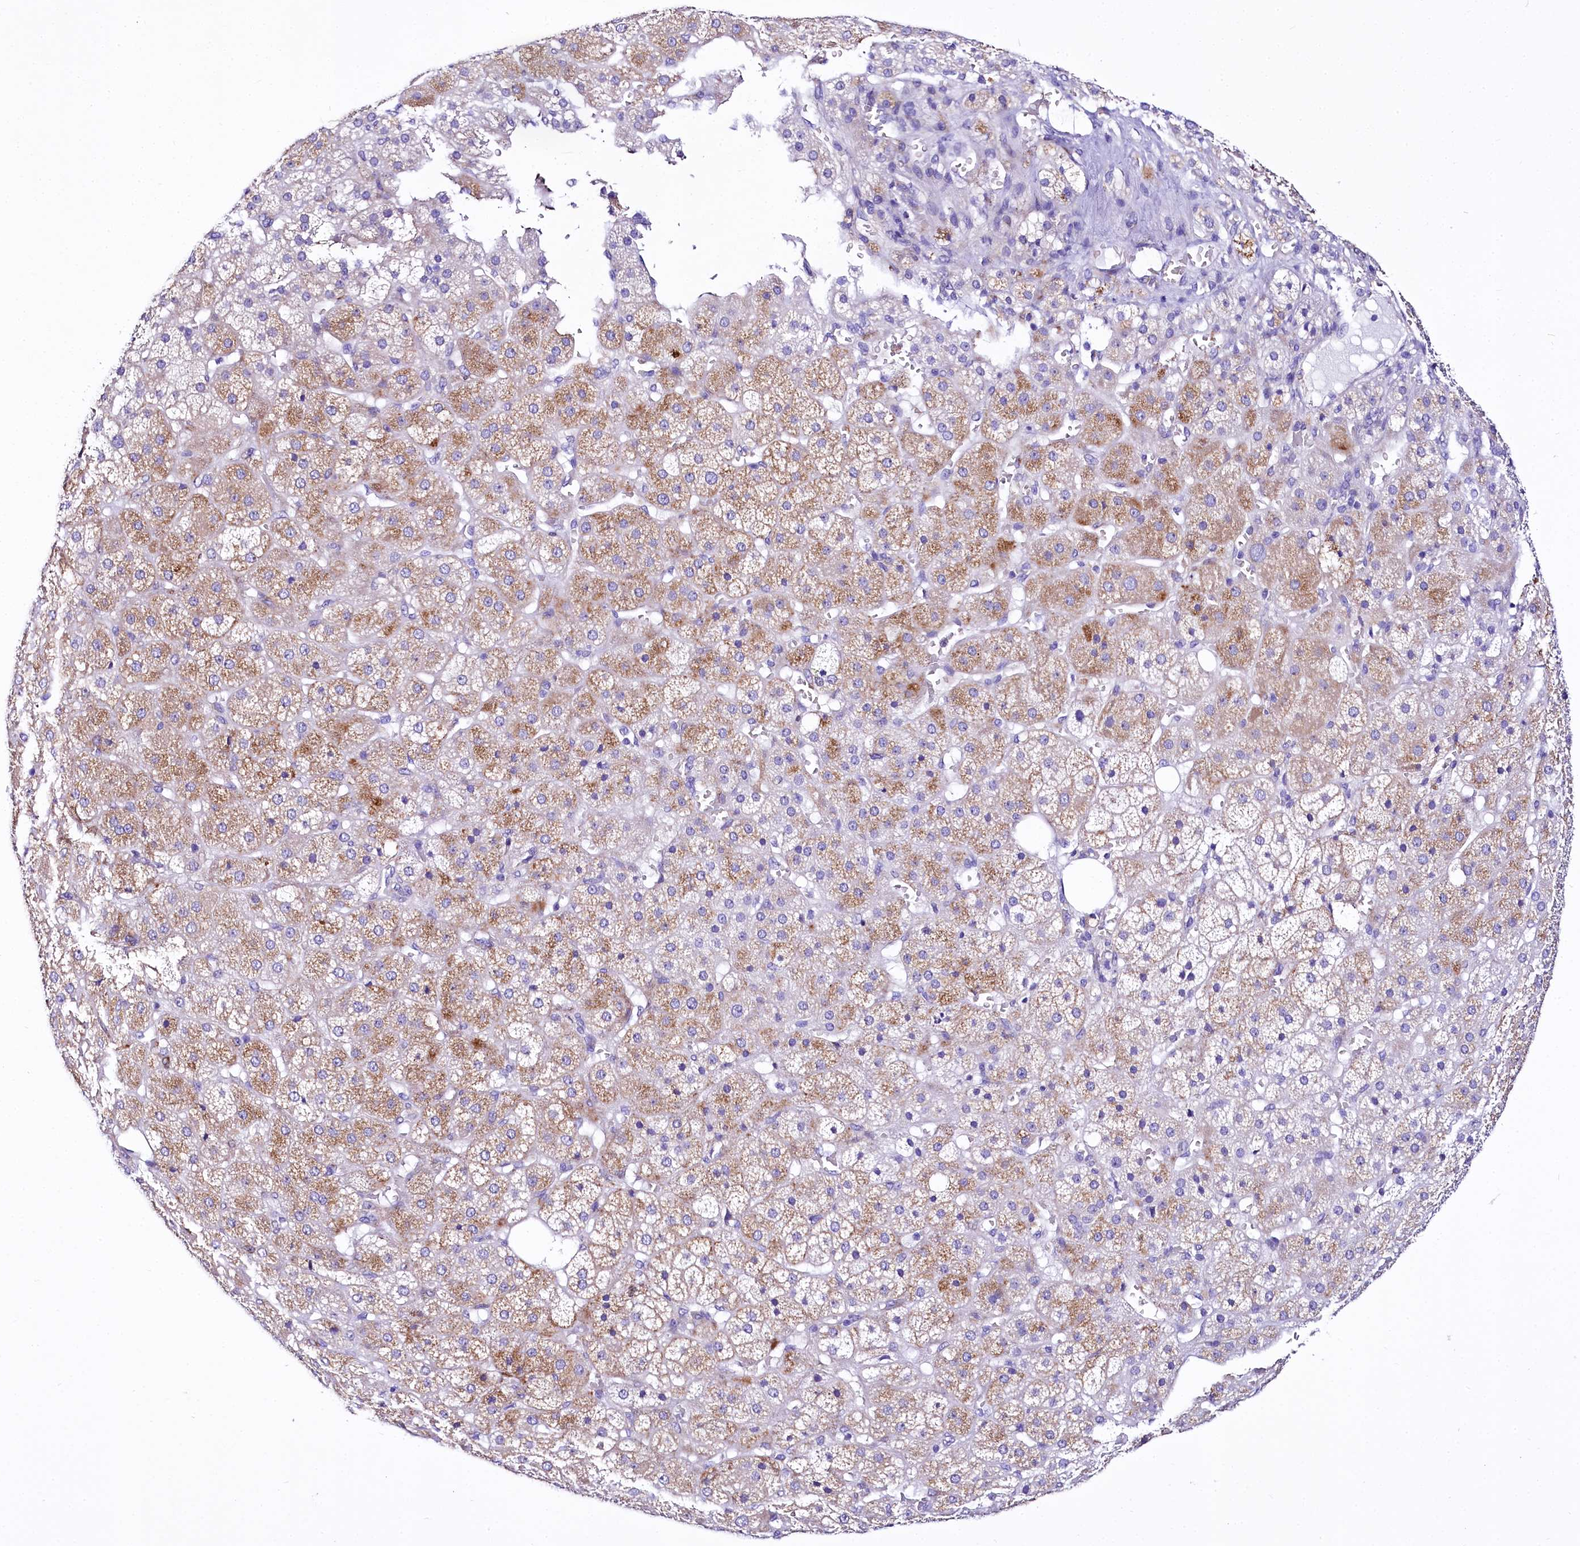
{"staining": {"intensity": "moderate", "quantity": "<25%", "location": "cytoplasmic/membranous"}, "tissue": "adrenal gland", "cell_type": "Glandular cells", "image_type": "normal", "snomed": [{"axis": "morphology", "description": "Normal tissue, NOS"}, {"axis": "topography", "description": "Adrenal gland"}], "caption": "Benign adrenal gland demonstrates moderate cytoplasmic/membranous expression in approximately <25% of glandular cells (DAB (3,3'-diaminobenzidine) IHC with brightfield microscopy, high magnification)..", "gene": "A2ML1", "patient": {"sex": "female", "age": 57}}